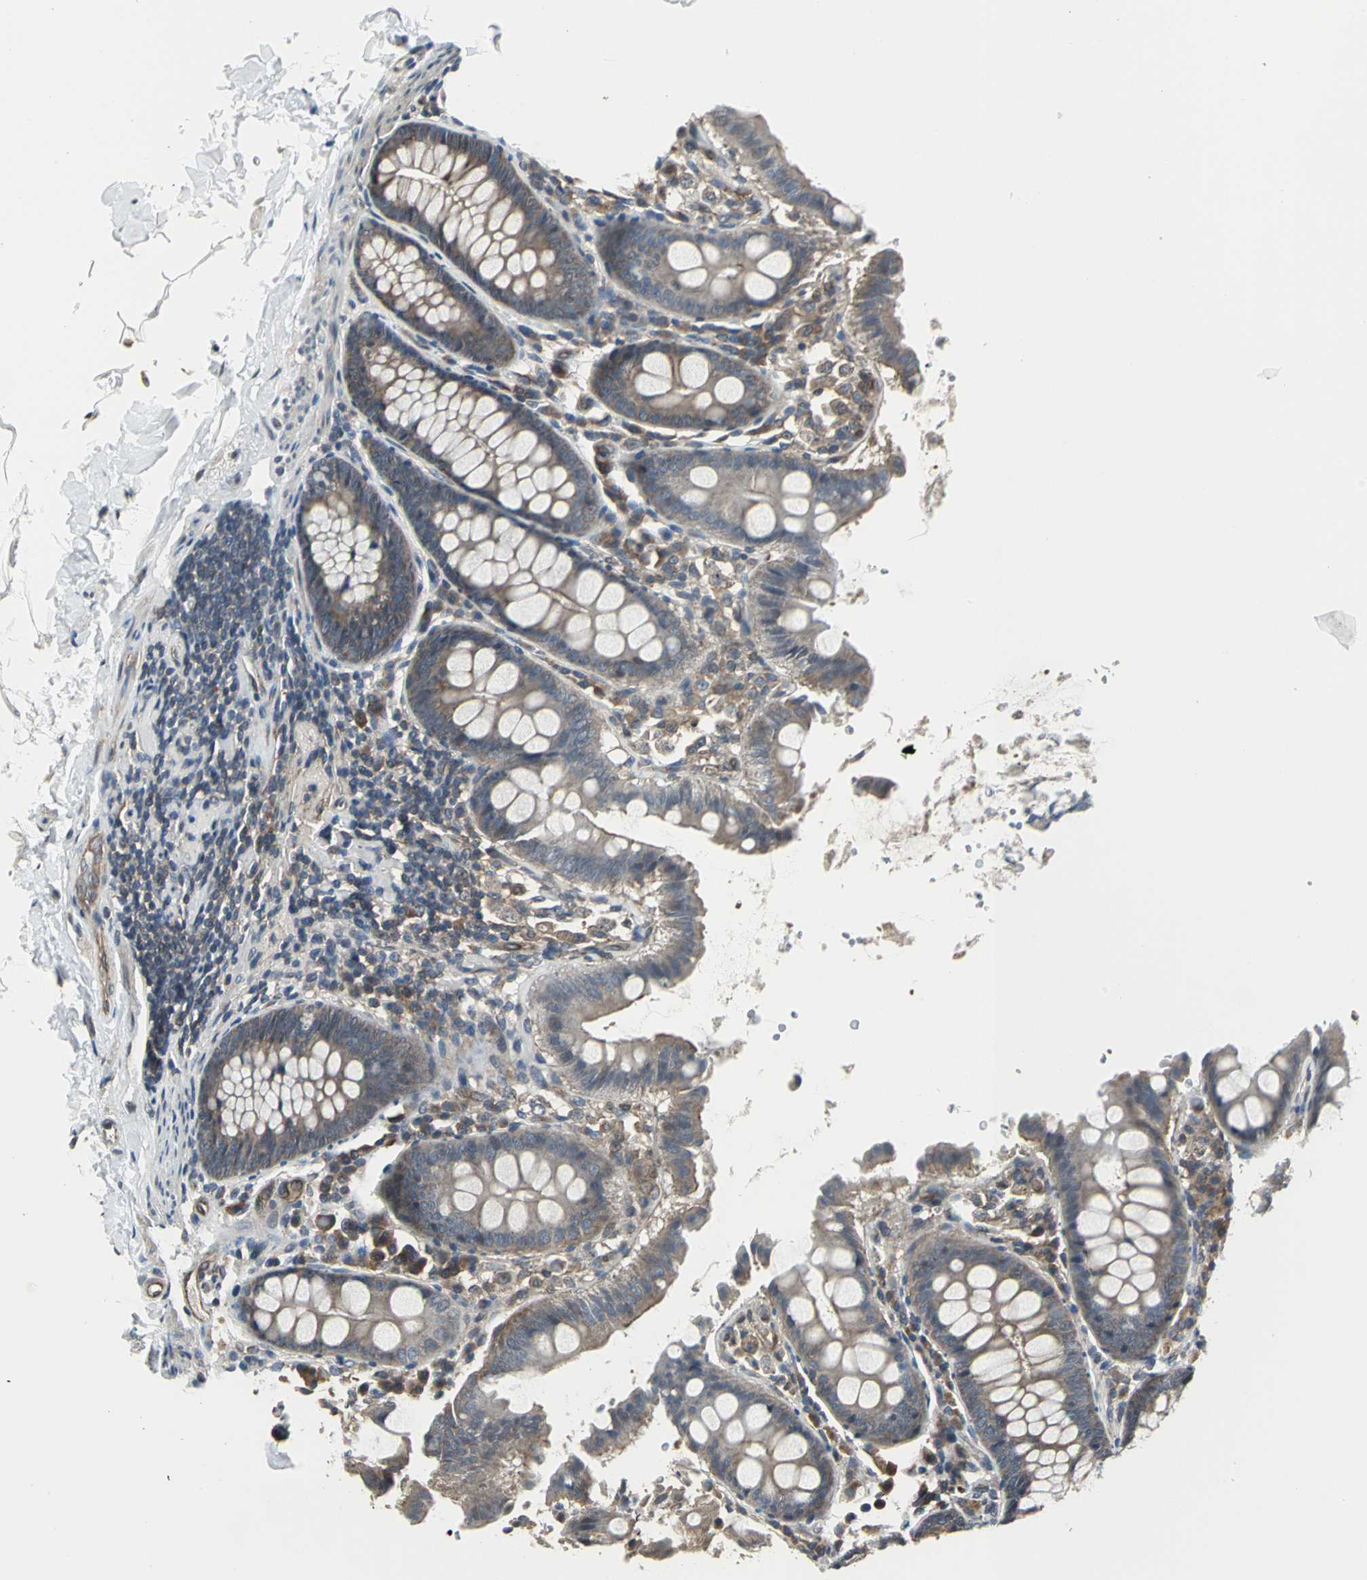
{"staining": {"intensity": "weak", "quantity": ">75%", "location": "cytoplasmic/membranous"}, "tissue": "colon", "cell_type": "Endothelial cells", "image_type": "normal", "snomed": [{"axis": "morphology", "description": "Normal tissue, NOS"}, {"axis": "topography", "description": "Colon"}], "caption": "The micrograph shows immunohistochemical staining of benign colon. There is weak cytoplasmic/membranous positivity is present in approximately >75% of endothelial cells.", "gene": "PFDN1", "patient": {"sex": "female", "age": 61}}